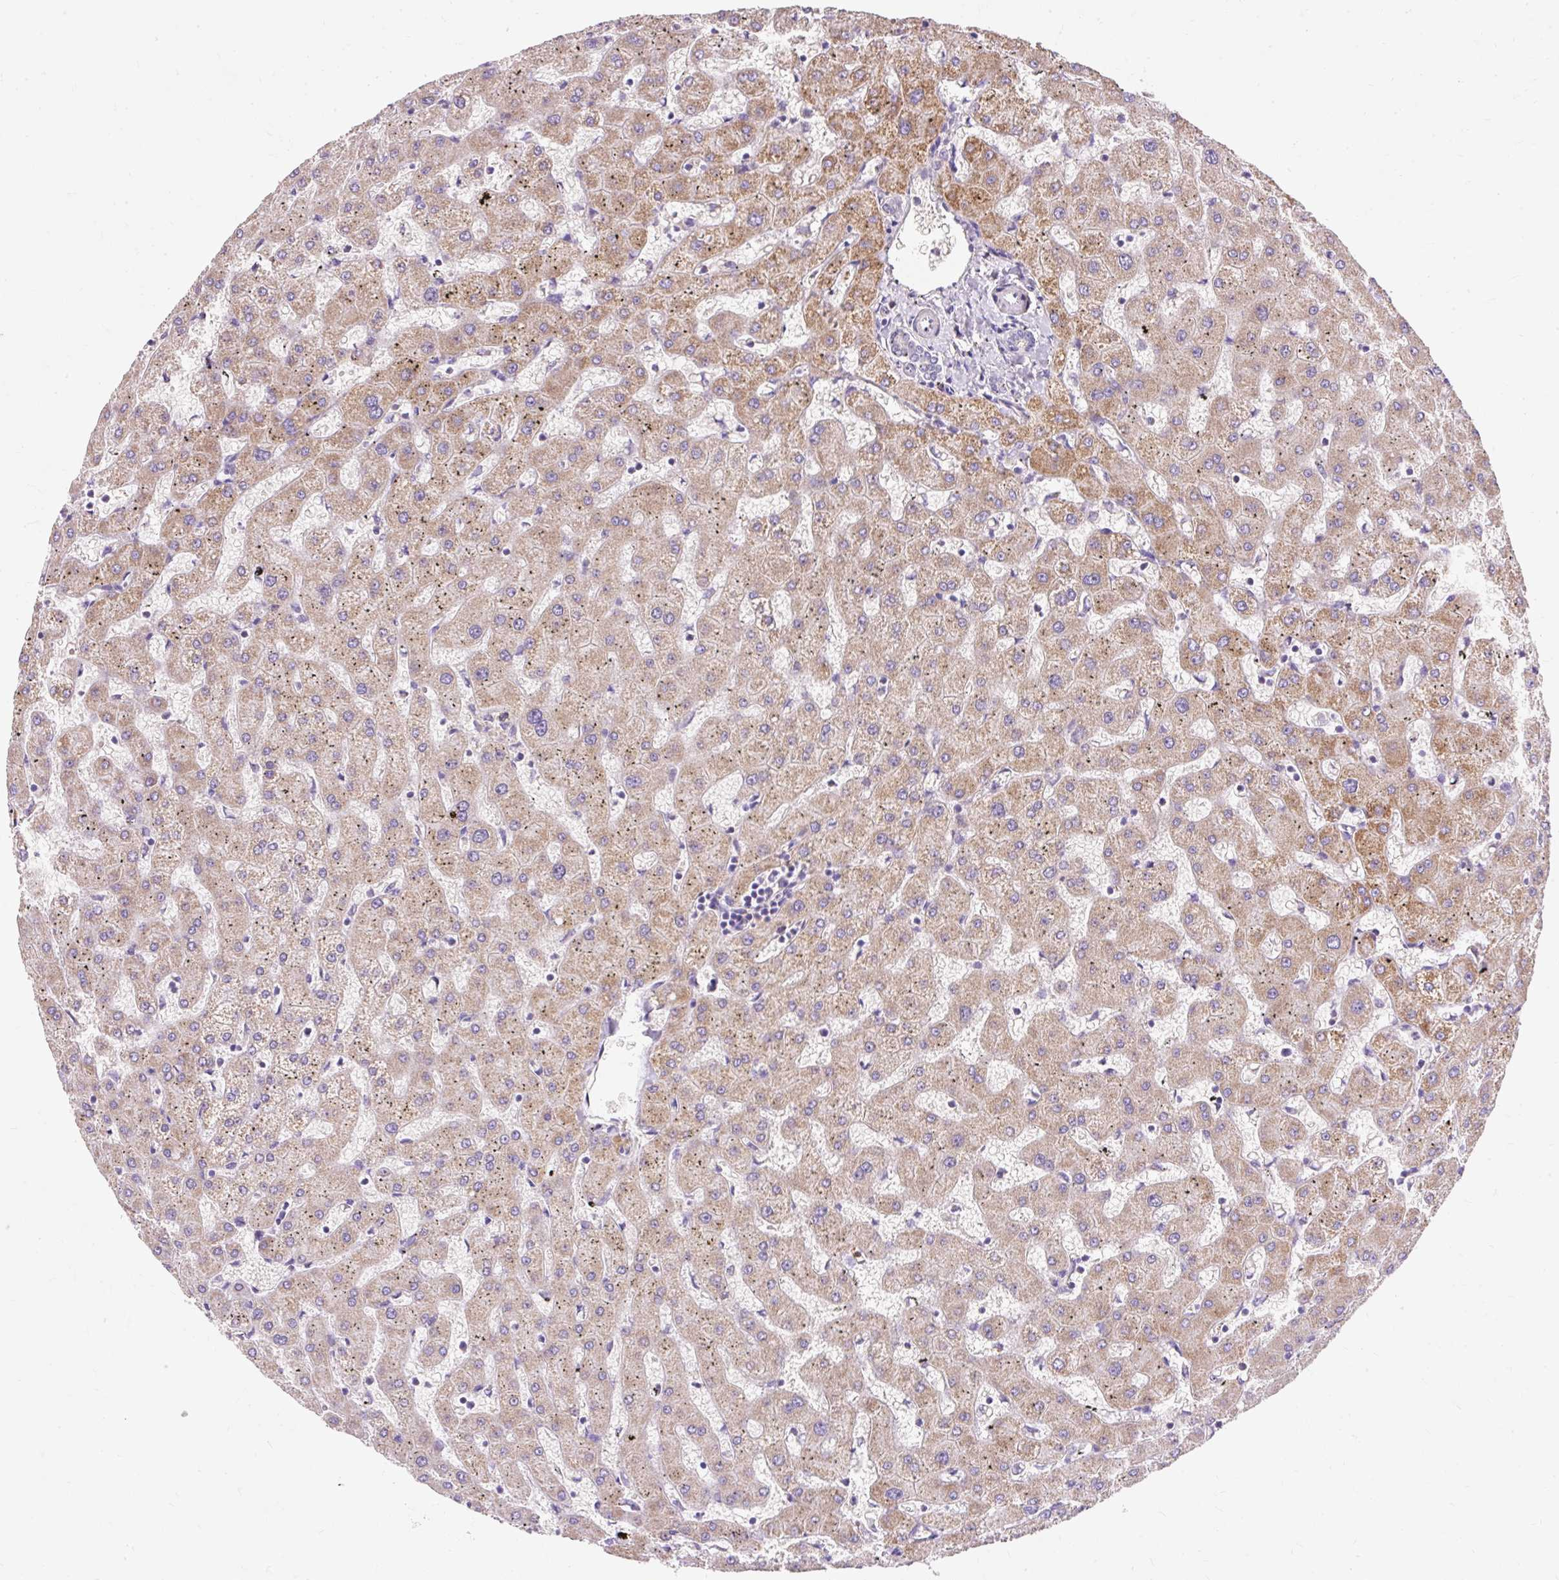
{"staining": {"intensity": "negative", "quantity": "none", "location": "none"}, "tissue": "liver", "cell_type": "Cholangiocytes", "image_type": "normal", "snomed": [{"axis": "morphology", "description": "Normal tissue, NOS"}, {"axis": "topography", "description": "Liver"}], "caption": "This is an immunohistochemistry photomicrograph of normal liver. There is no staining in cholangiocytes.", "gene": "PMAIP1", "patient": {"sex": "female", "age": 63}}